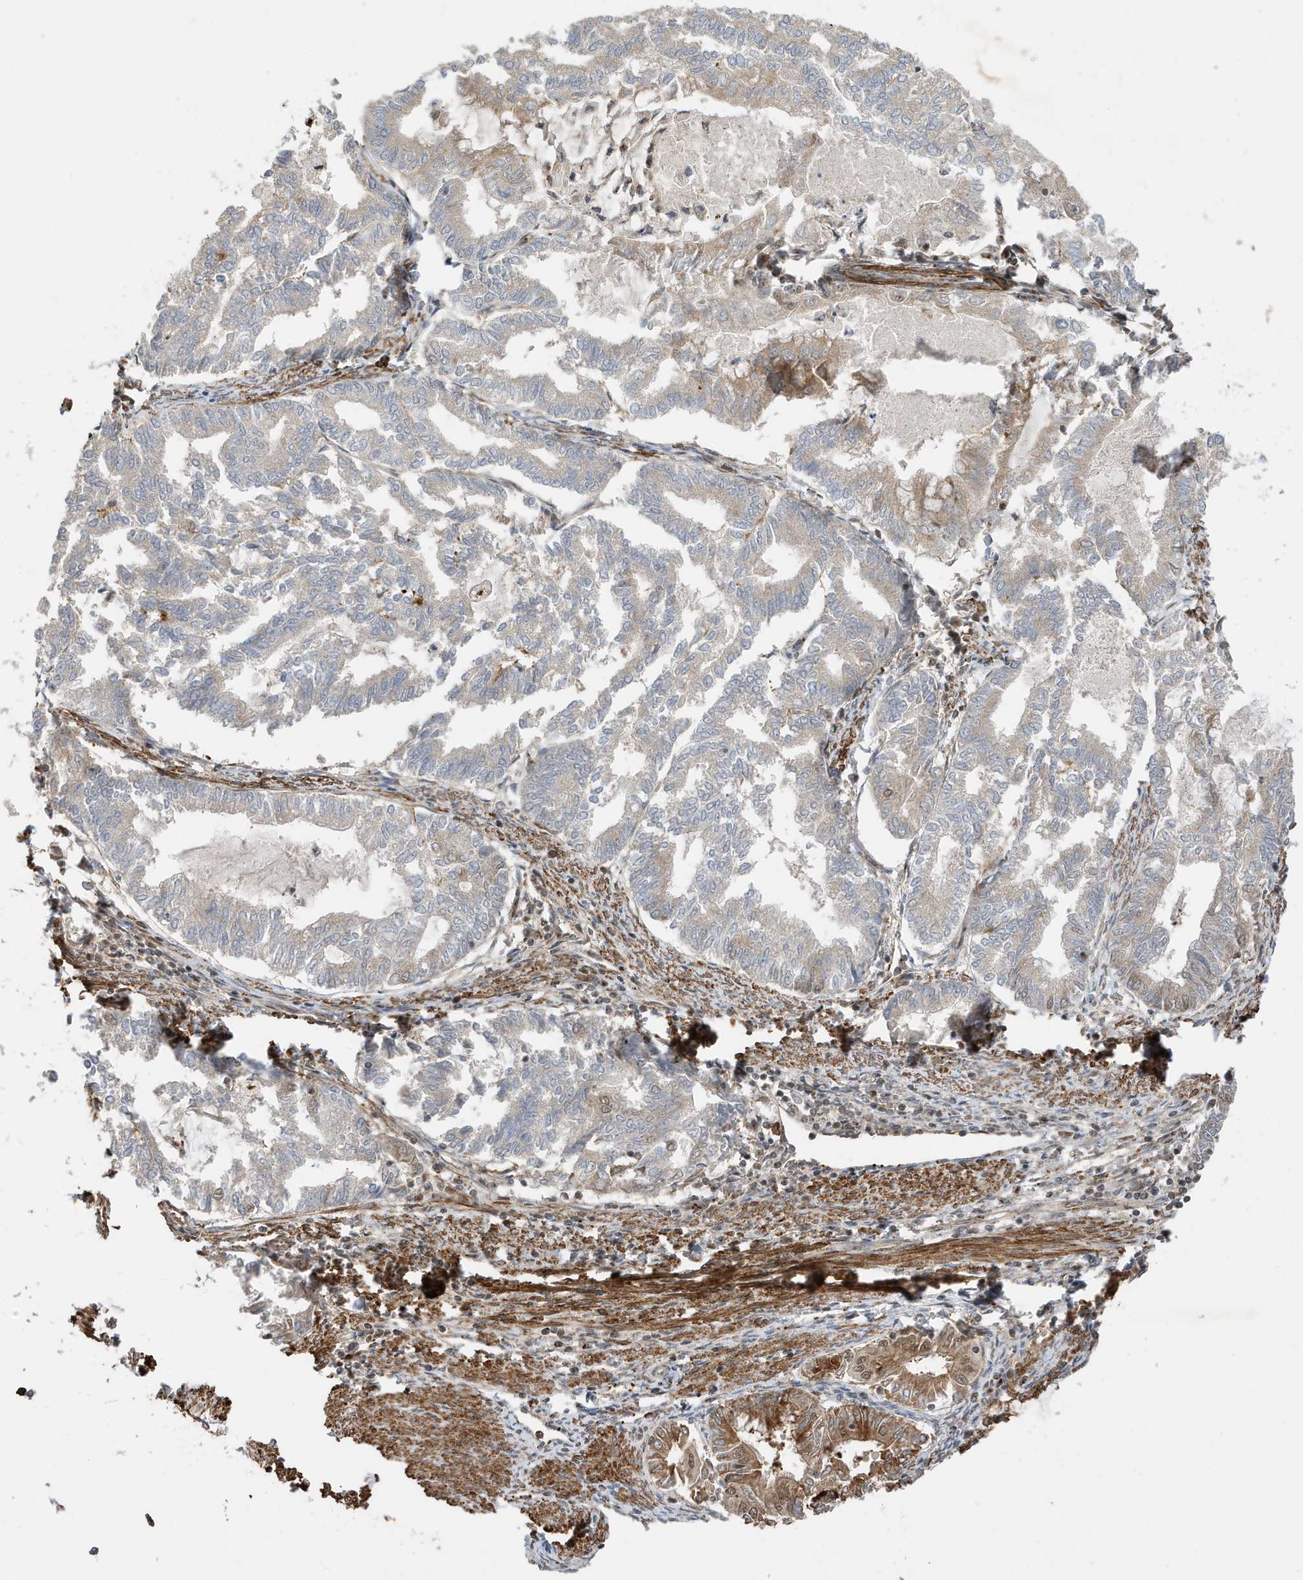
{"staining": {"intensity": "weak", "quantity": "25%-75%", "location": "cytoplasmic/membranous"}, "tissue": "endometrial cancer", "cell_type": "Tumor cells", "image_type": "cancer", "snomed": [{"axis": "morphology", "description": "Adenocarcinoma, NOS"}, {"axis": "topography", "description": "Endometrium"}], "caption": "Tumor cells display low levels of weak cytoplasmic/membranous positivity in approximately 25%-75% of cells in human endometrial cancer. (brown staining indicates protein expression, while blue staining denotes nuclei).", "gene": "MAST3", "patient": {"sex": "female", "age": 79}}